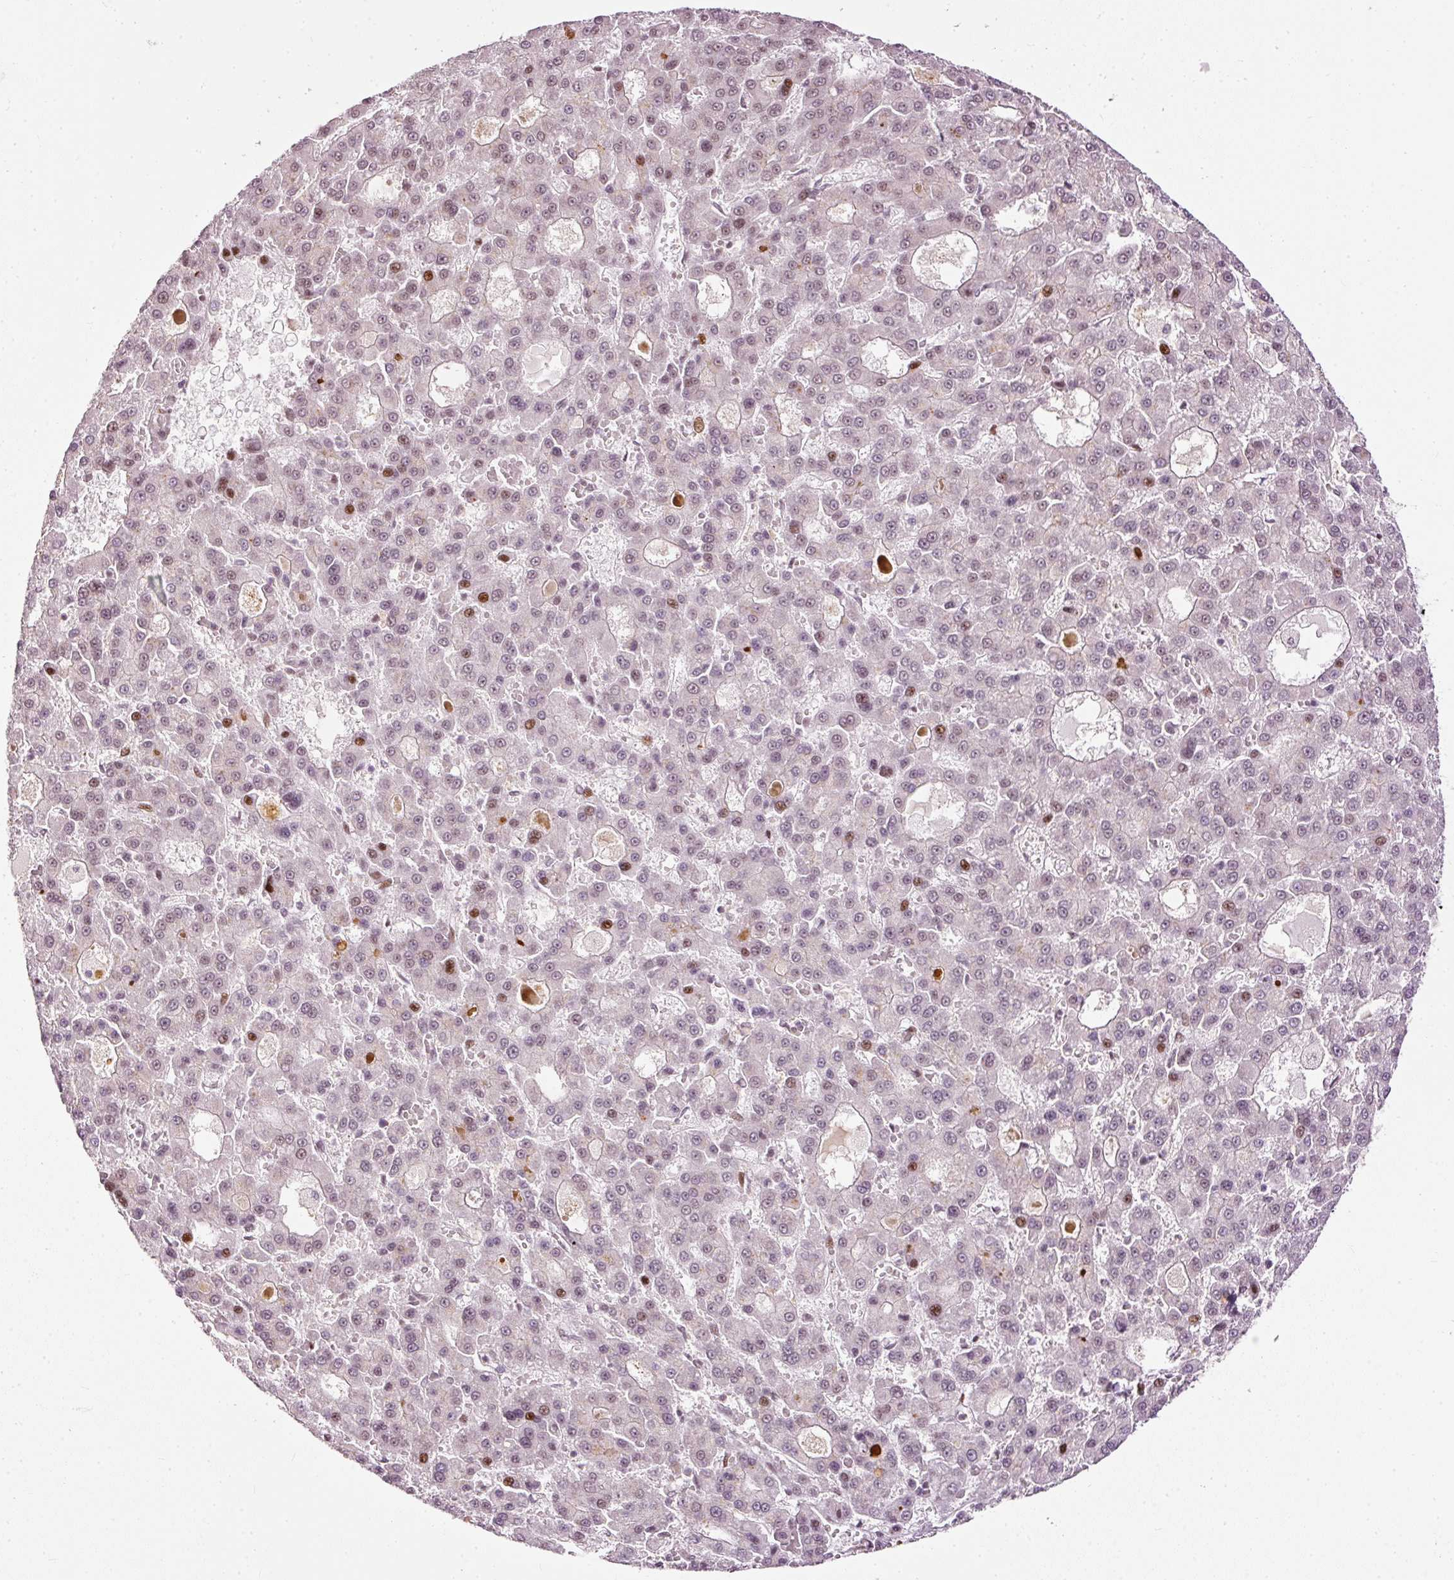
{"staining": {"intensity": "moderate", "quantity": "<25%", "location": "nuclear"}, "tissue": "liver cancer", "cell_type": "Tumor cells", "image_type": "cancer", "snomed": [{"axis": "morphology", "description": "Carcinoma, Hepatocellular, NOS"}, {"axis": "topography", "description": "Liver"}], "caption": "Tumor cells show moderate nuclear positivity in approximately <25% of cells in liver cancer.", "gene": "ZNF778", "patient": {"sex": "male", "age": 70}}